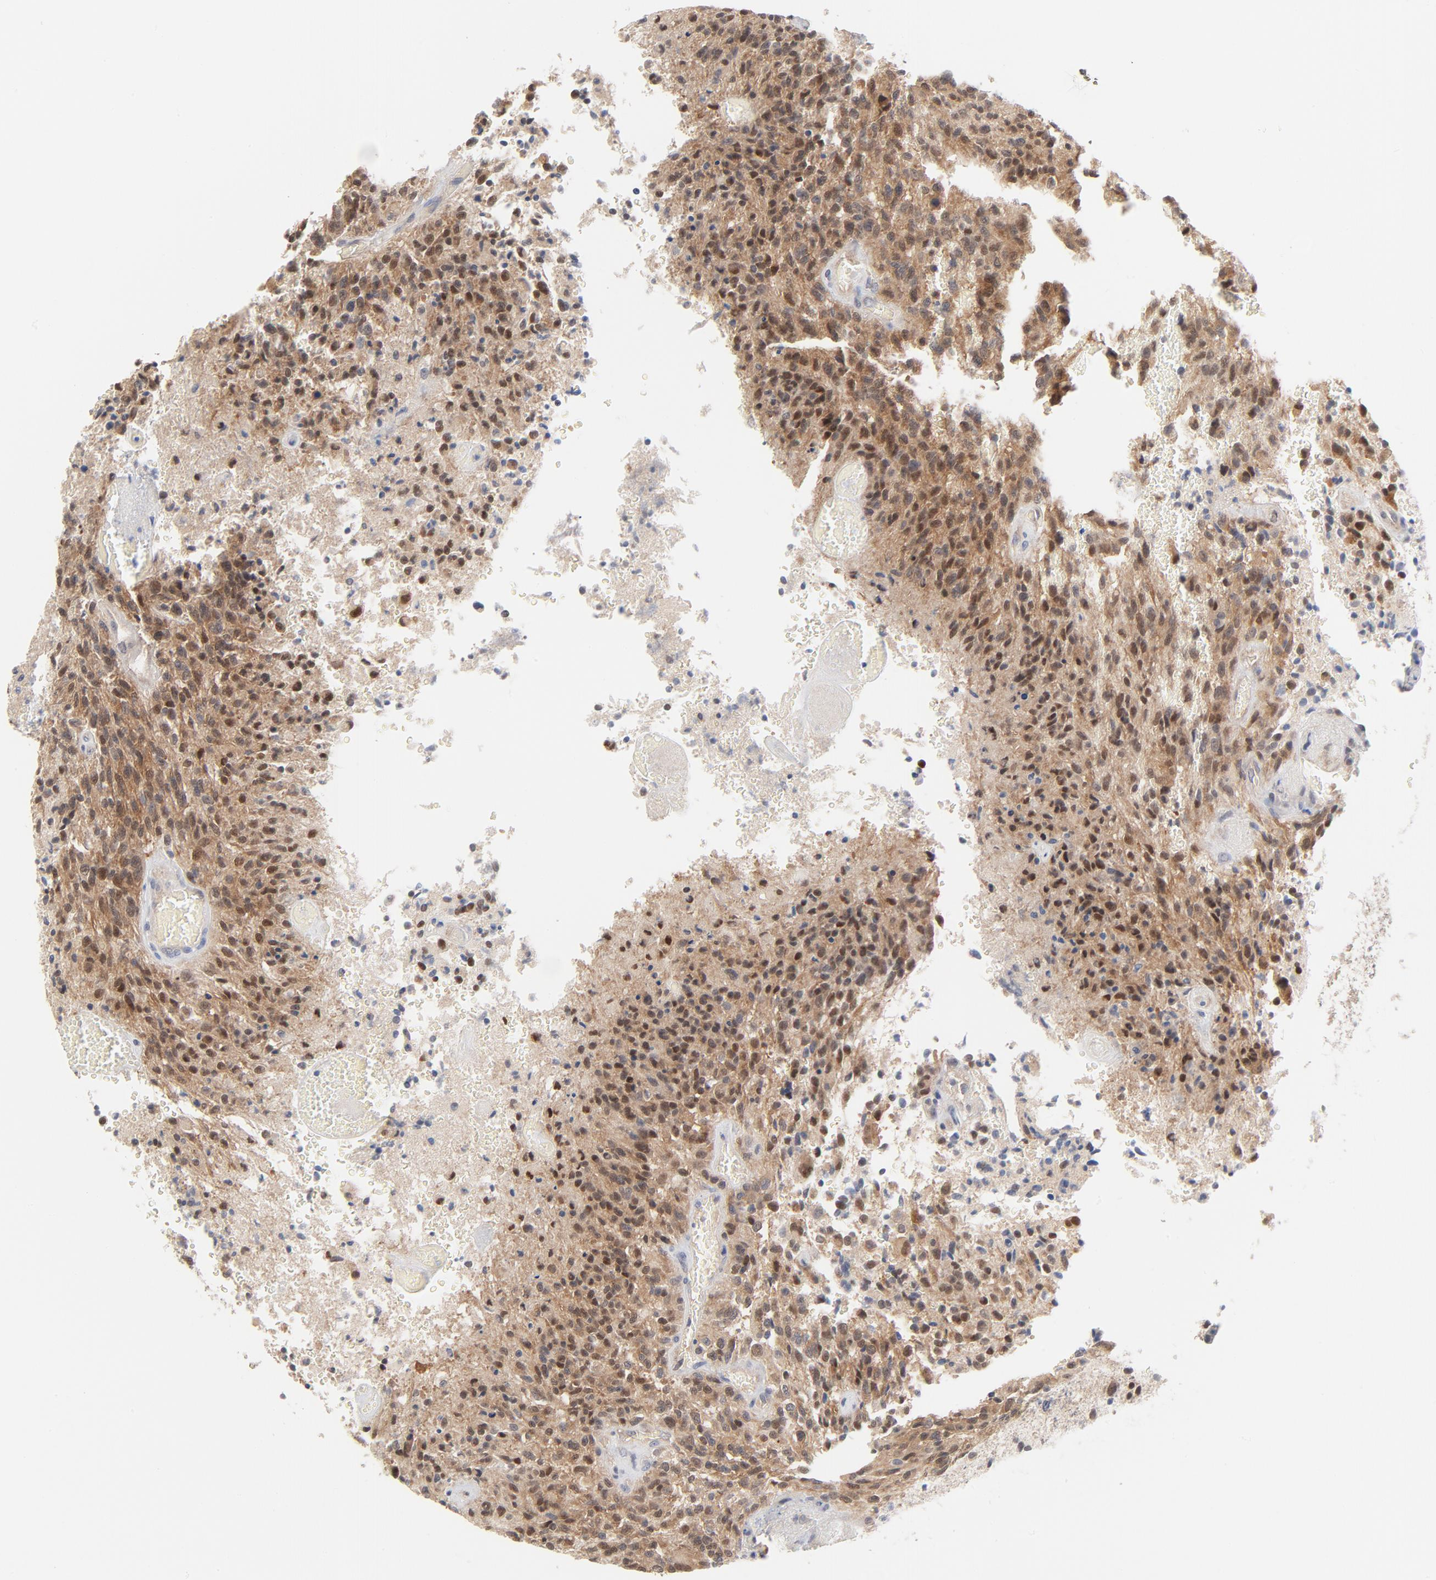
{"staining": {"intensity": "moderate", "quantity": ">75%", "location": "cytoplasmic/membranous"}, "tissue": "glioma", "cell_type": "Tumor cells", "image_type": "cancer", "snomed": [{"axis": "morphology", "description": "Normal tissue, NOS"}, {"axis": "morphology", "description": "Glioma, malignant, High grade"}, {"axis": "topography", "description": "Cerebral cortex"}], "caption": "There is medium levels of moderate cytoplasmic/membranous expression in tumor cells of glioma, as demonstrated by immunohistochemical staining (brown color).", "gene": "UBL4A", "patient": {"sex": "male", "age": 56}}